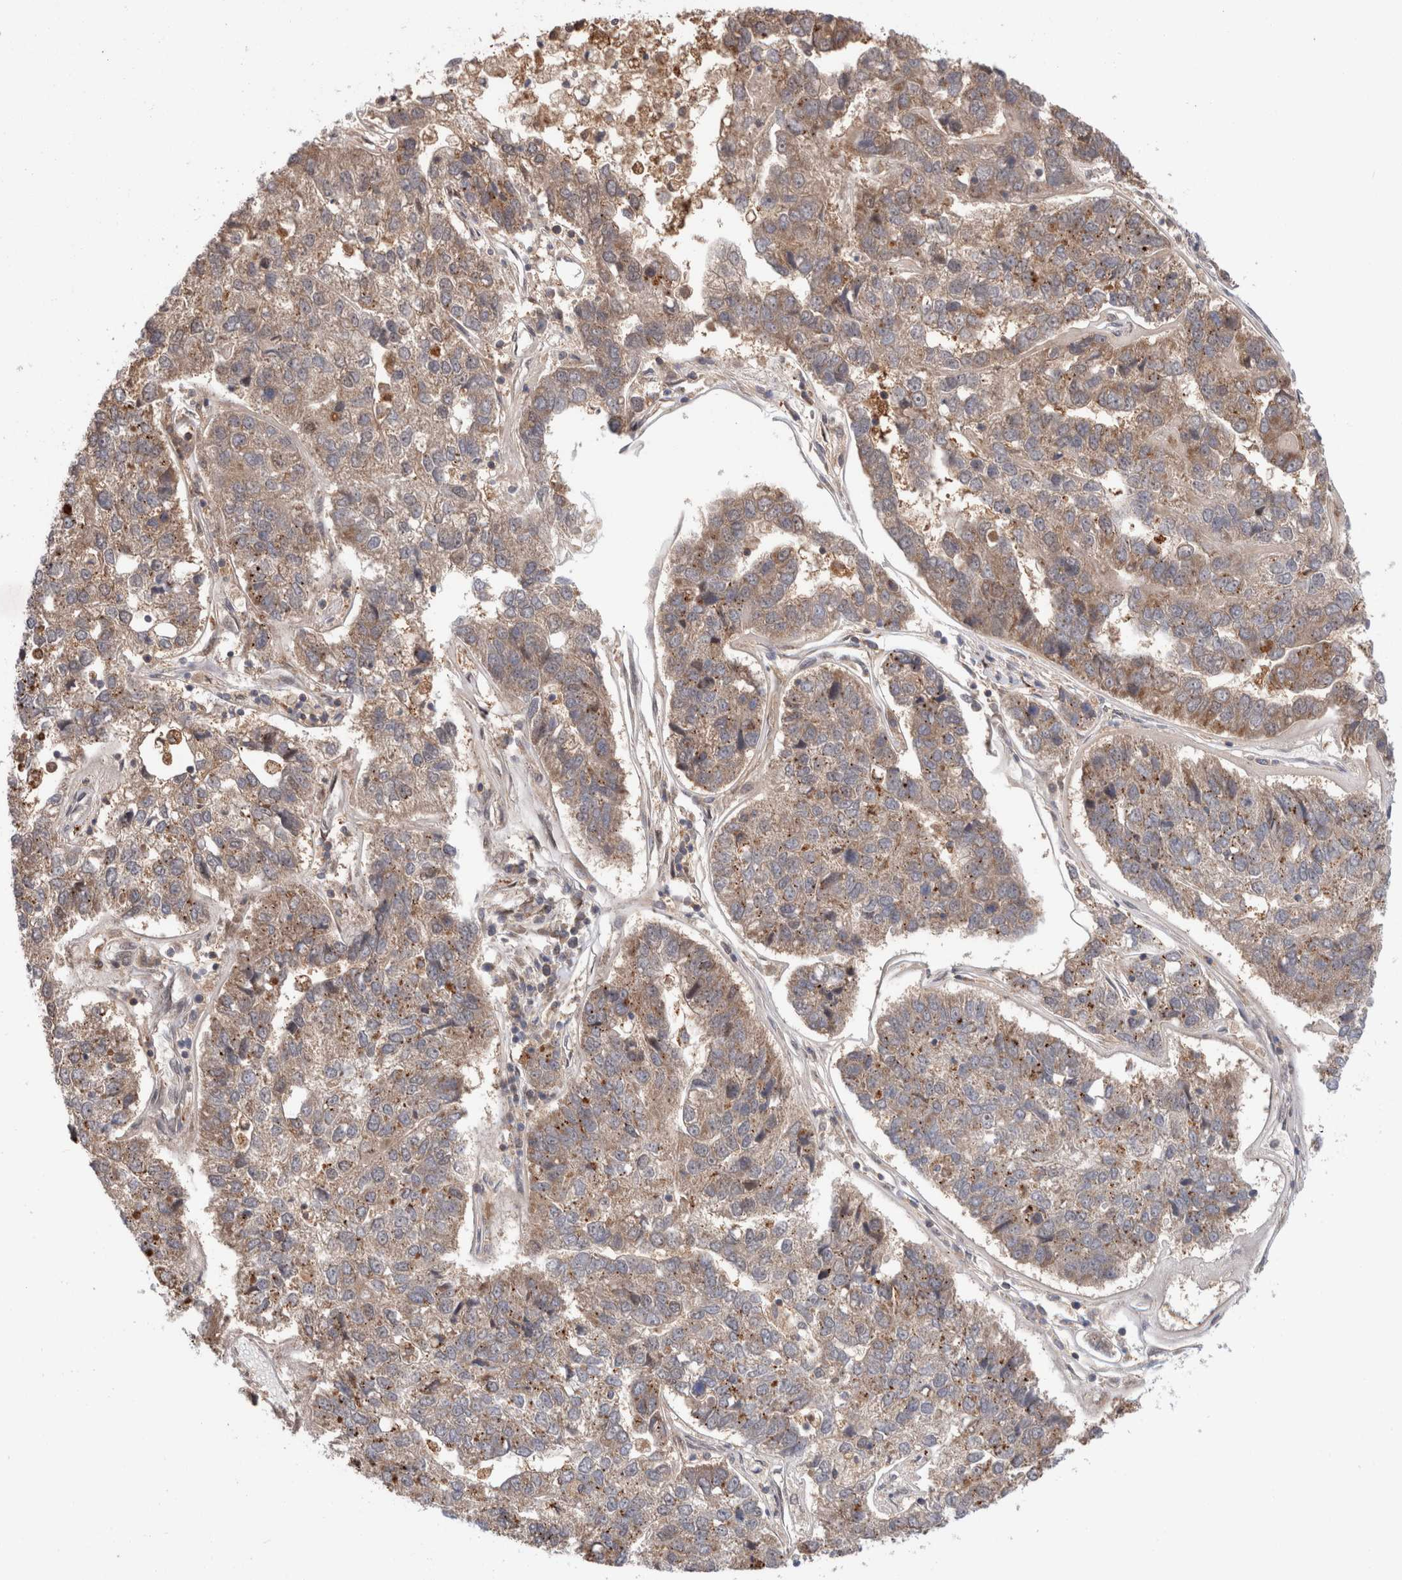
{"staining": {"intensity": "weak", "quantity": ">75%", "location": "cytoplasmic/membranous"}, "tissue": "pancreatic cancer", "cell_type": "Tumor cells", "image_type": "cancer", "snomed": [{"axis": "morphology", "description": "Adenocarcinoma, NOS"}, {"axis": "topography", "description": "Pancreas"}], "caption": "Pancreatic adenocarcinoma stained with immunohistochemistry (IHC) shows weak cytoplasmic/membranous positivity in approximately >75% of tumor cells.", "gene": "MRPL37", "patient": {"sex": "female", "age": 61}}